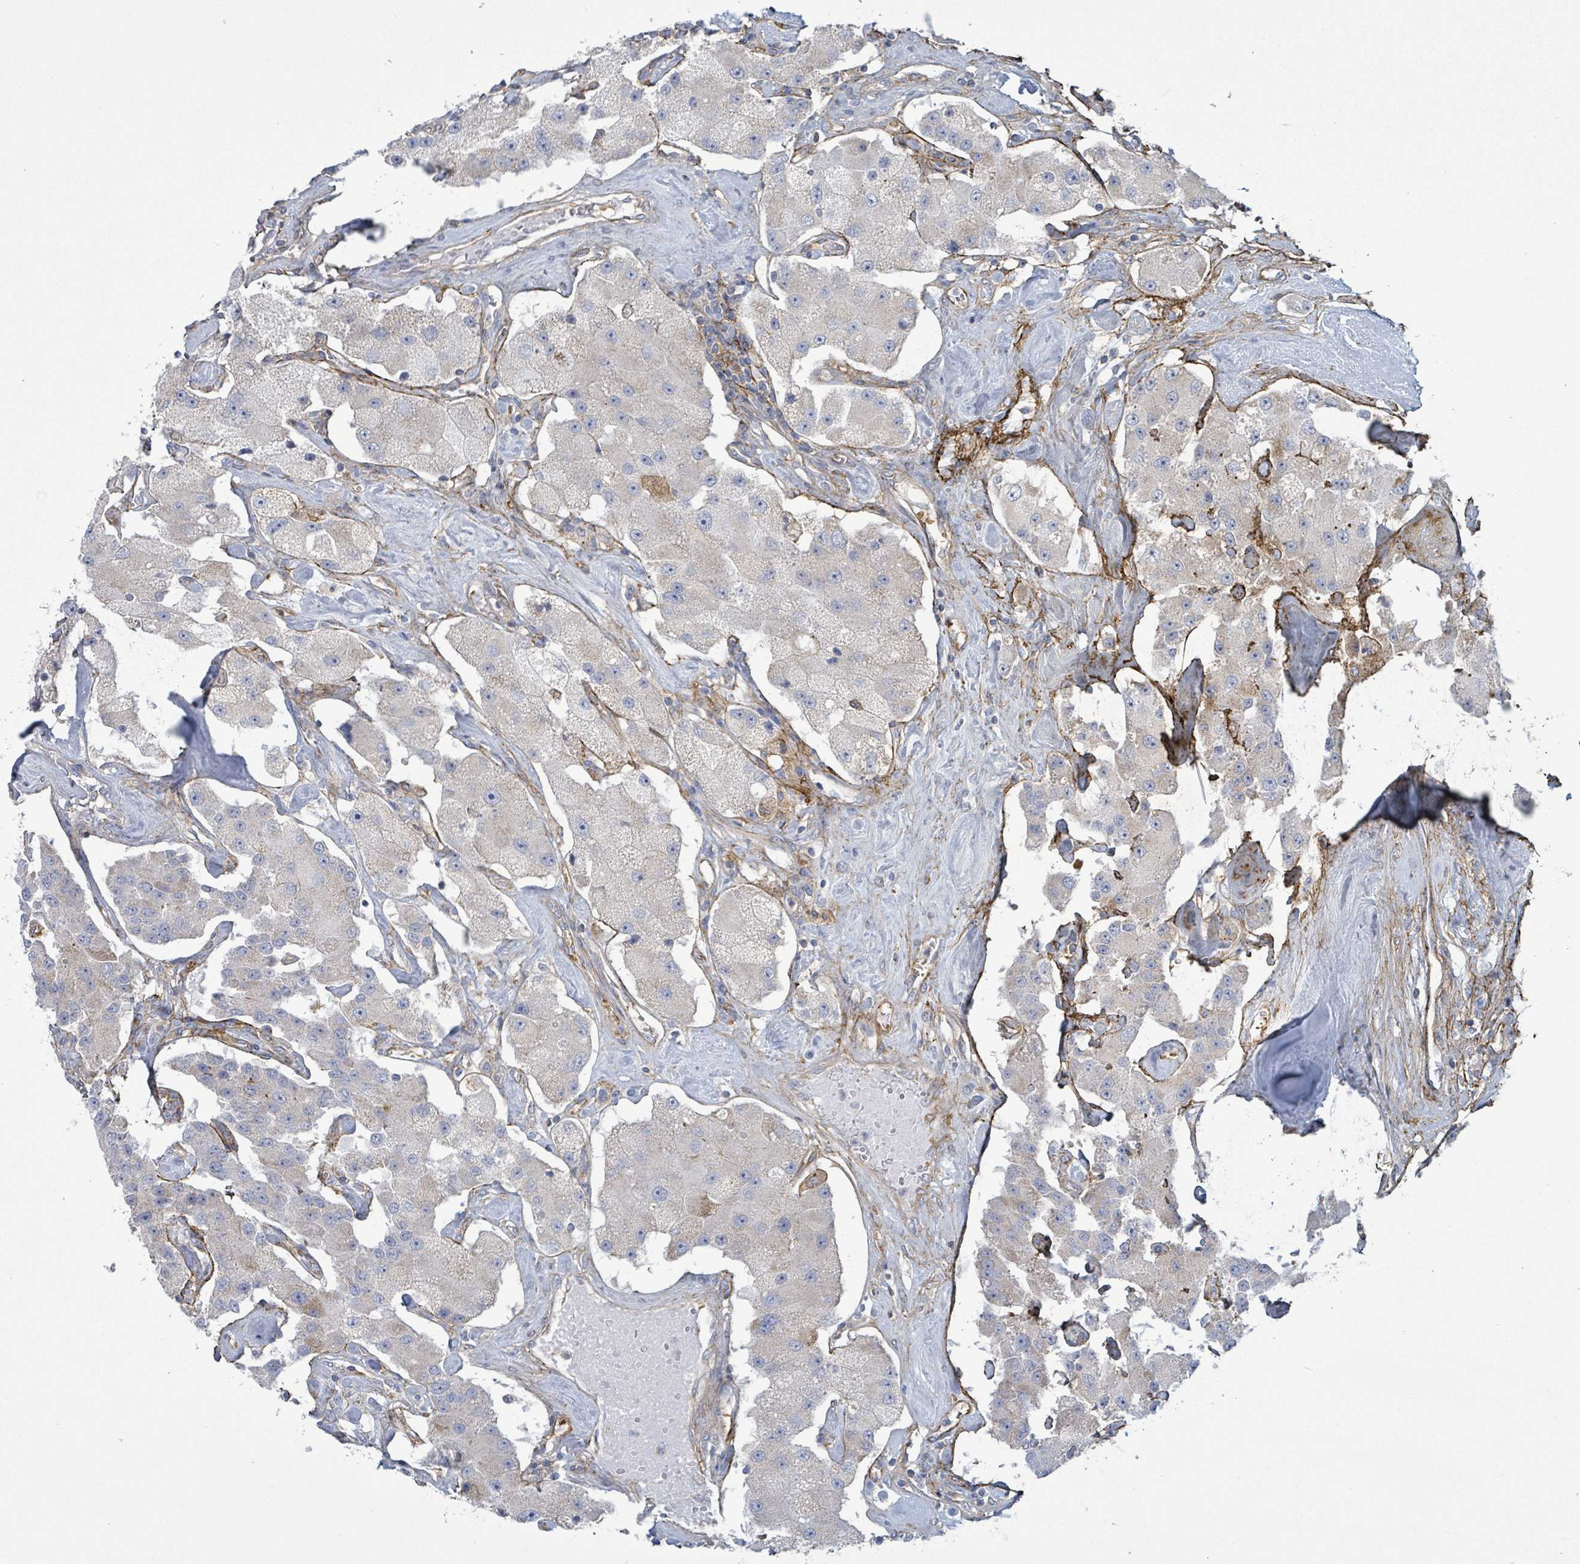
{"staining": {"intensity": "negative", "quantity": "none", "location": "none"}, "tissue": "carcinoid", "cell_type": "Tumor cells", "image_type": "cancer", "snomed": [{"axis": "morphology", "description": "Carcinoid, malignant, NOS"}, {"axis": "topography", "description": "Pancreas"}], "caption": "The image displays no staining of tumor cells in carcinoid.", "gene": "EGFL7", "patient": {"sex": "male", "age": 41}}